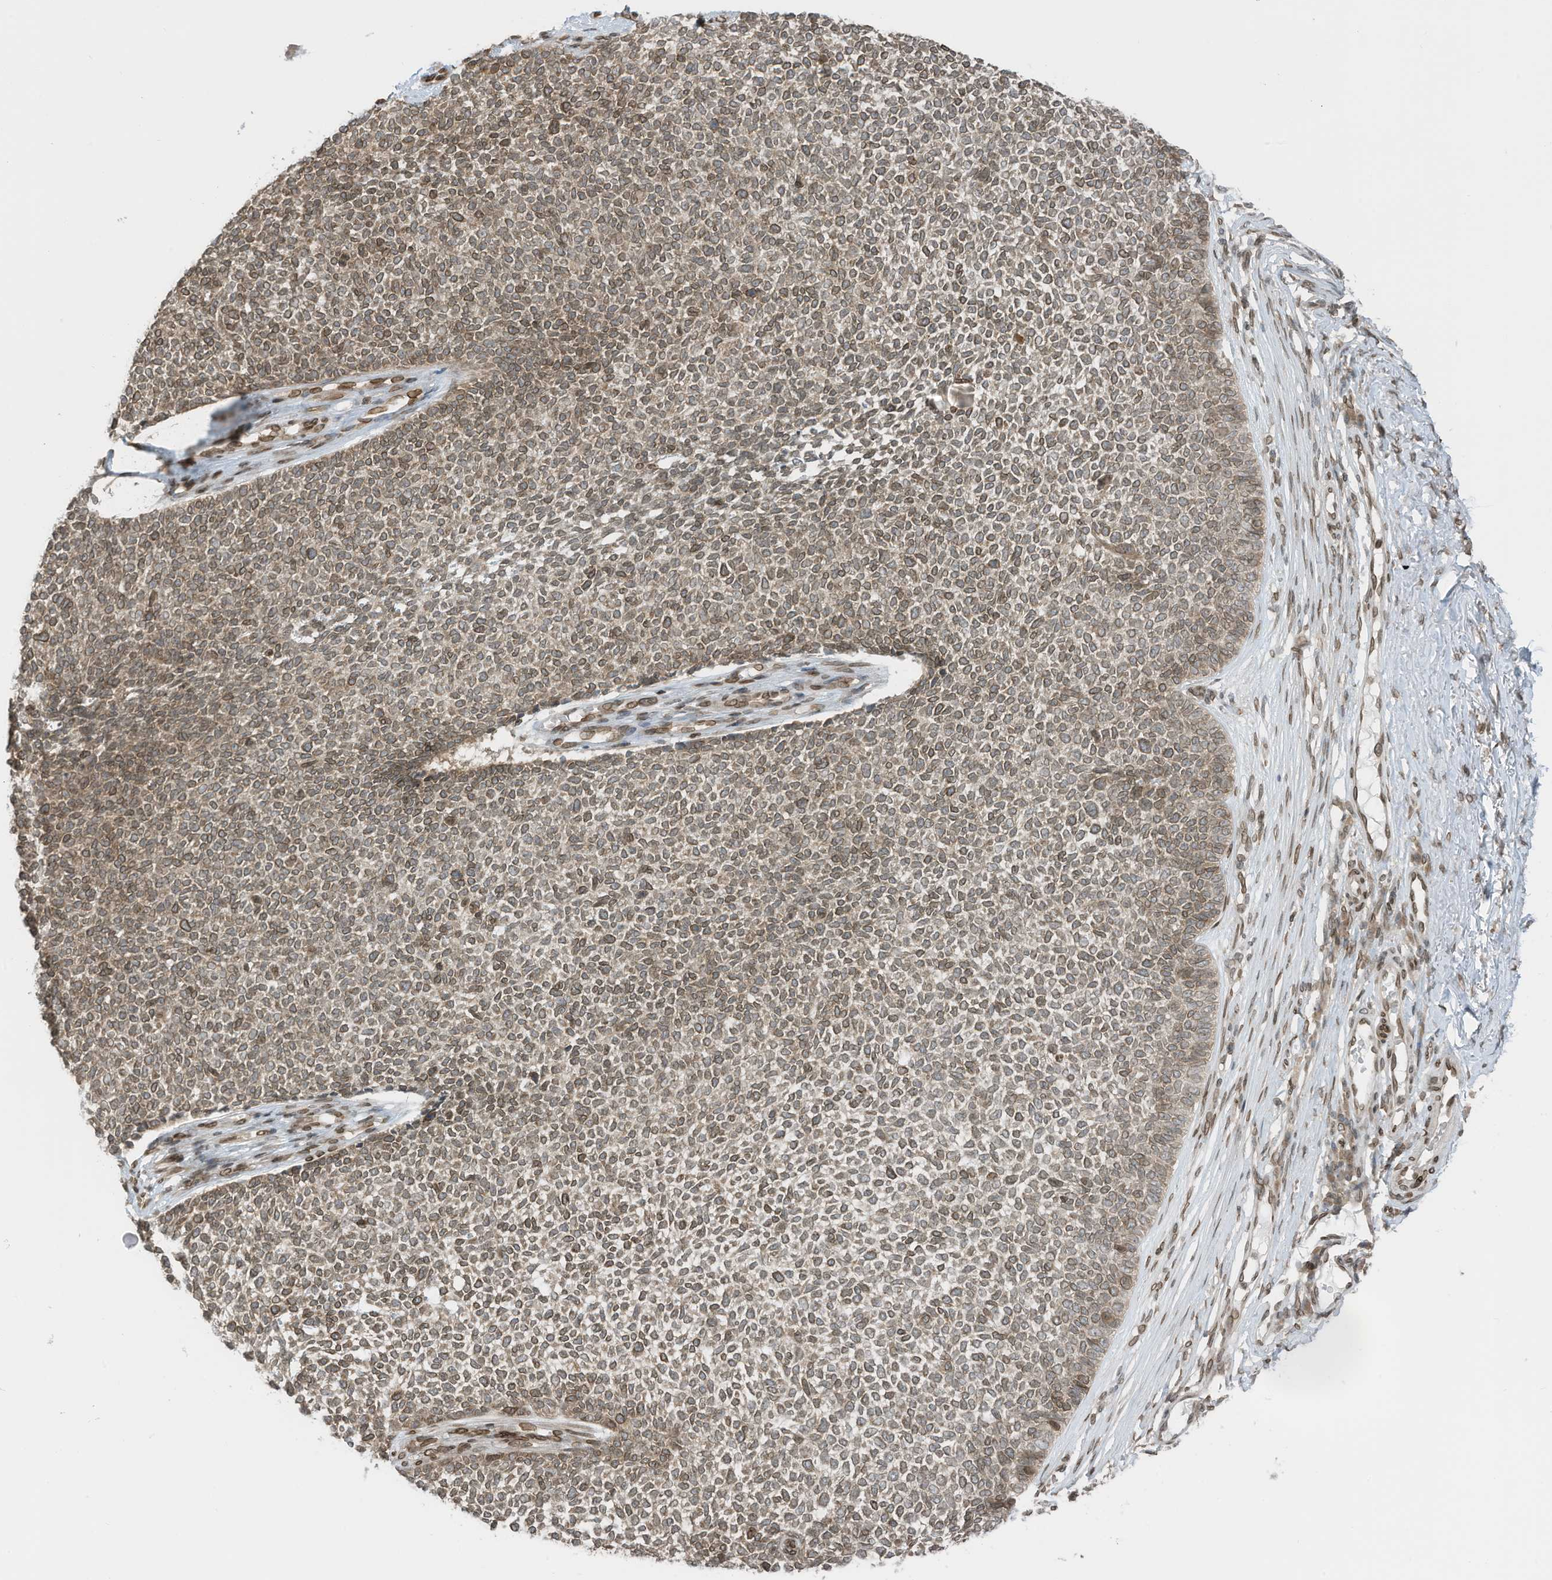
{"staining": {"intensity": "moderate", "quantity": "25%-75%", "location": "cytoplasmic/membranous,nuclear"}, "tissue": "skin cancer", "cell_type": "Tumor cells", "image_type": "cancer", "snomed": [{"axis": "morphology", "description": "Basal cell carcinoma"}, {"axis": "topography", "description": "Skin"}], "caption": "This is a micrograph of immunohistochemistry staining of skin cancer (basal cell carcinoma), which shows moderate expression in the cytoplasmic/membranous and nuclear of tumor cells.", "gene": "RABL3", "patient": {"sex": "female", "age": 84}}